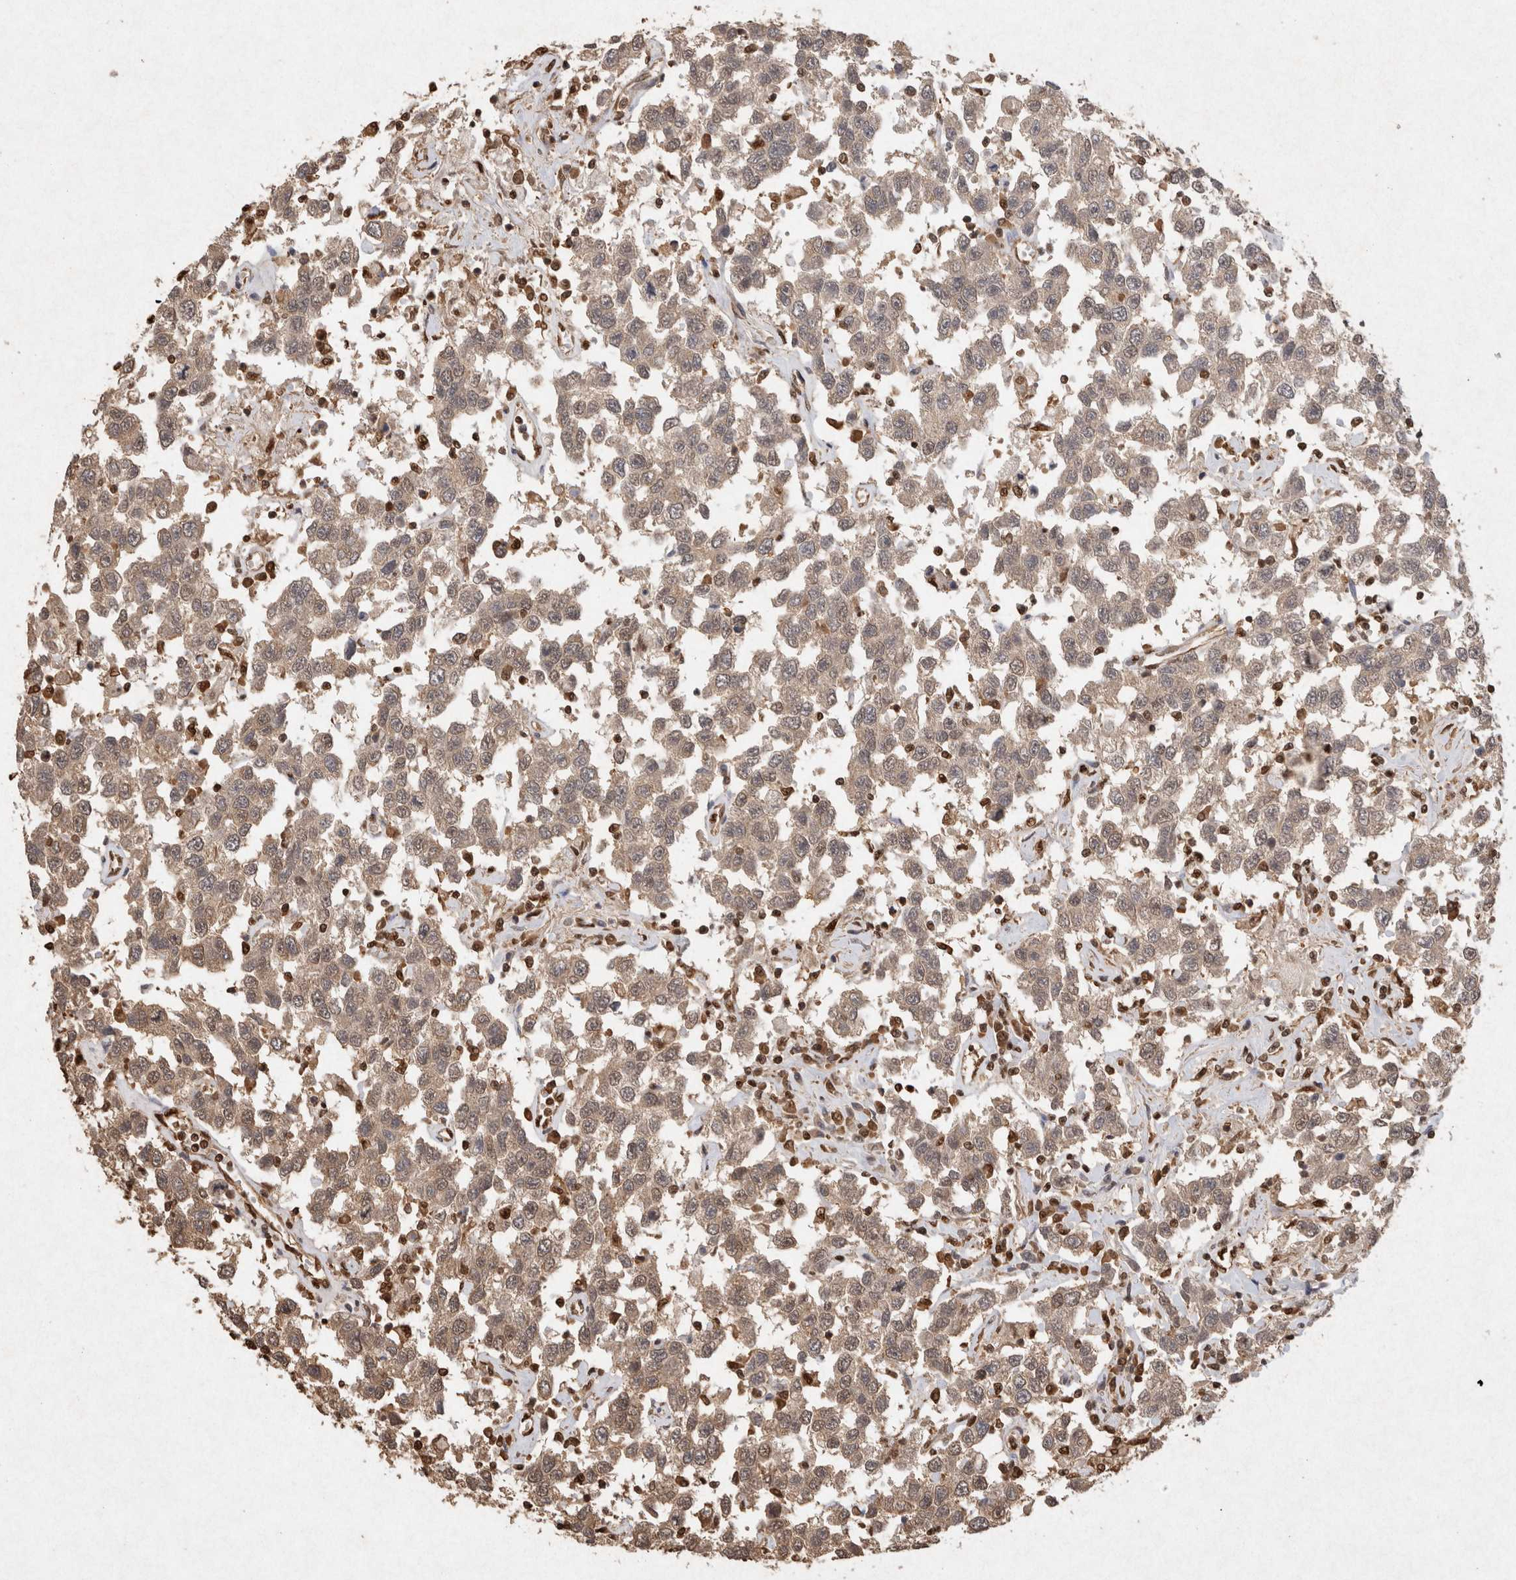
{"staining": {"intensity": "weak", "quantity": ">75%", "location": "cytoplasmic/membranous"}, "tissue": "testis cancer", "cell_type": "Tumor cells", "image_type": "cancer", "snomed": [{"axis": "morphology", "description": "Seminoma, NOS"}, {"axis": "topography", "description": "Testis"}], "caption": "This is a photomicrograph of IHC staining of testis seminoma, which shows weak expression in the cytoplasmic/membranous of tumor cells.", "gene": "HDGF", "patient": {"sex": "male", "age": 41}}